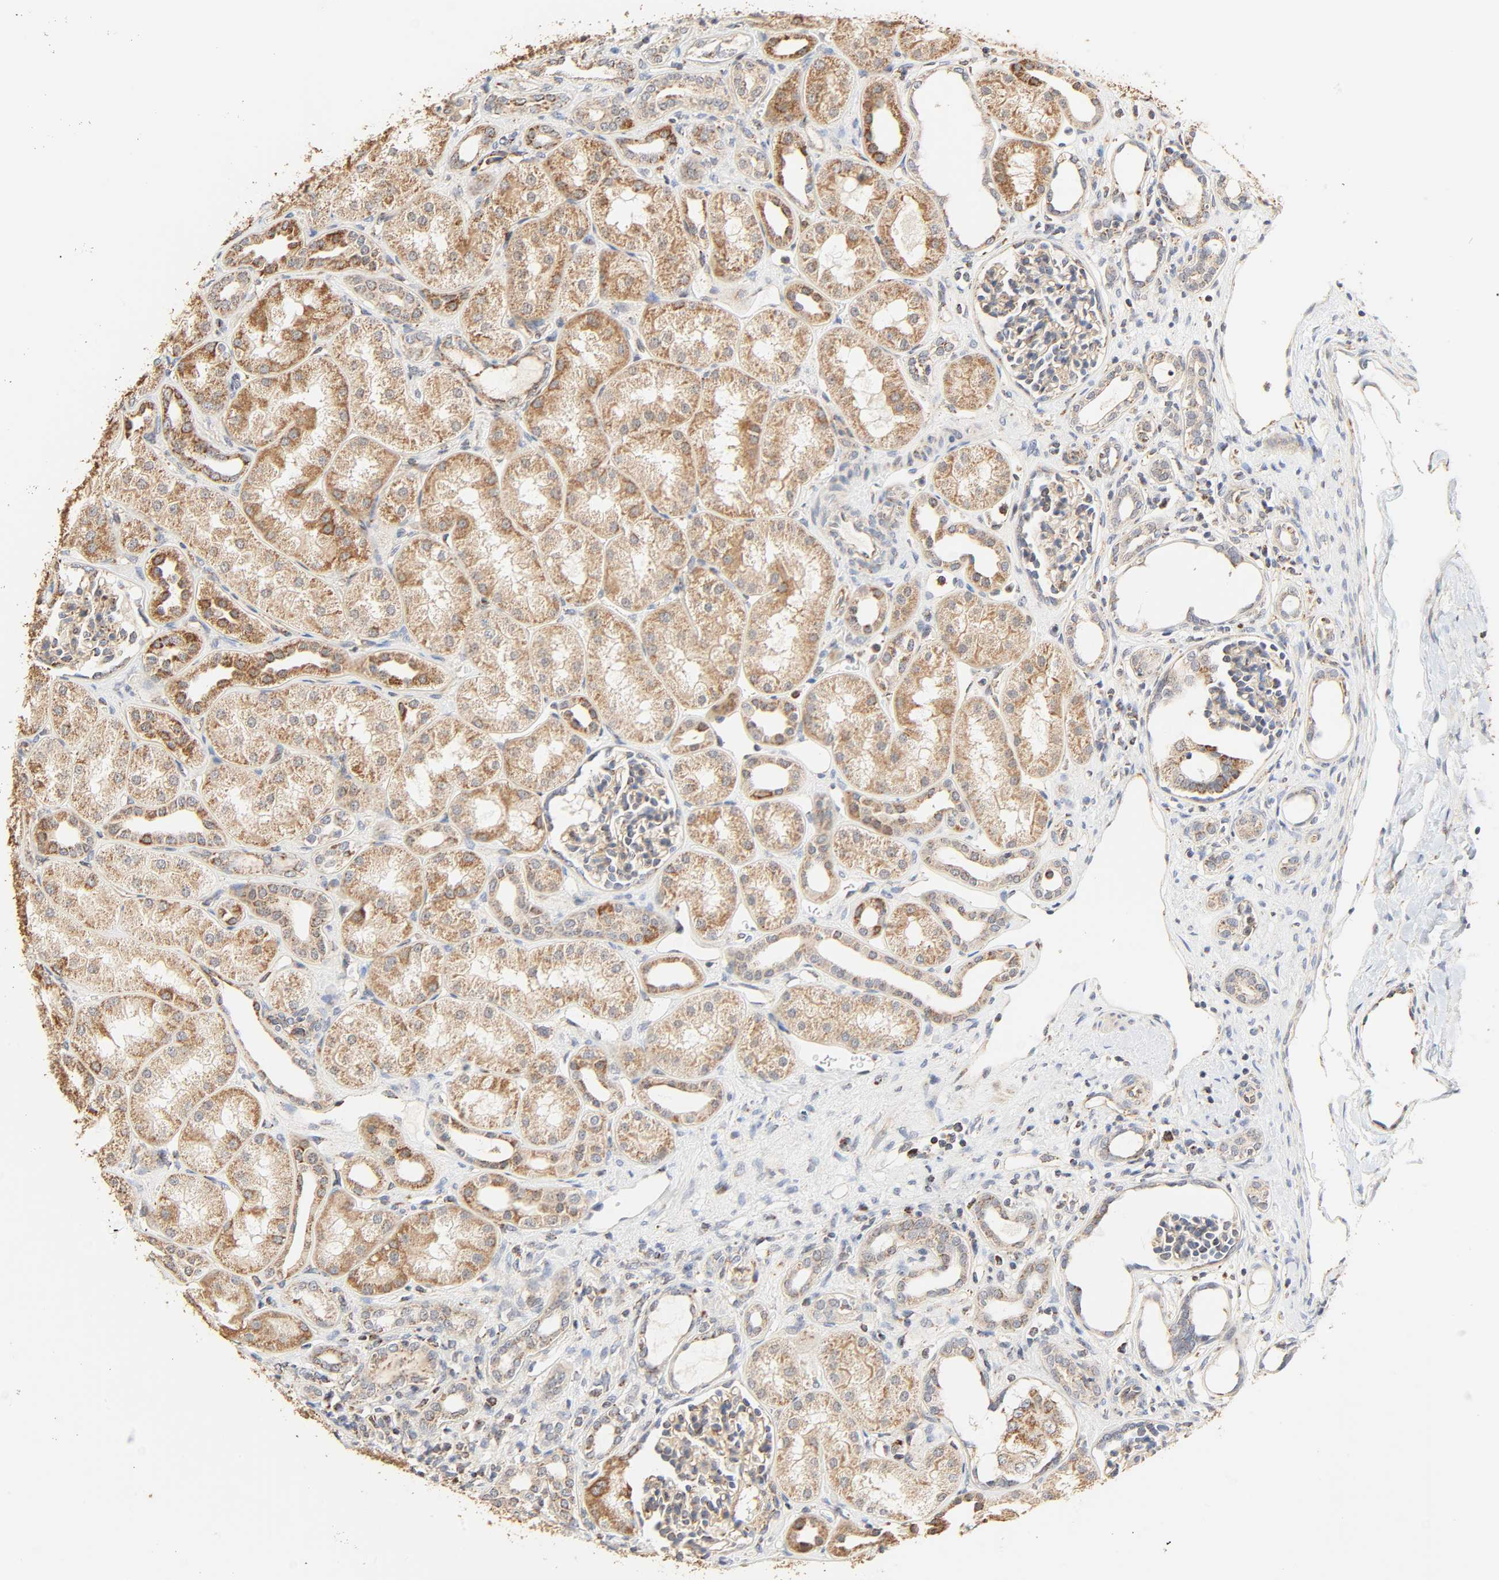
{"staining": {"intensity": "moderate", "quantity": ">75%", "location": "cytoplasmic/membranous"}, "tissue": "kidney", "cell_type": "Cells in glomeruli", "image_type": "normal", "snomed": [{"axis": "morphology", "description": "Normal tissue, NOS"}, {"axis": "topography", "description": "Kidney"}], "caption": "Immunohistochemical staining of benign kidney shows medium levels of moderate cytoplasmic/membranous expression in about >75% of cells in glomeruli.", "gene": "ZMAT5", "patient": {"sex": "male", "age": 7}}